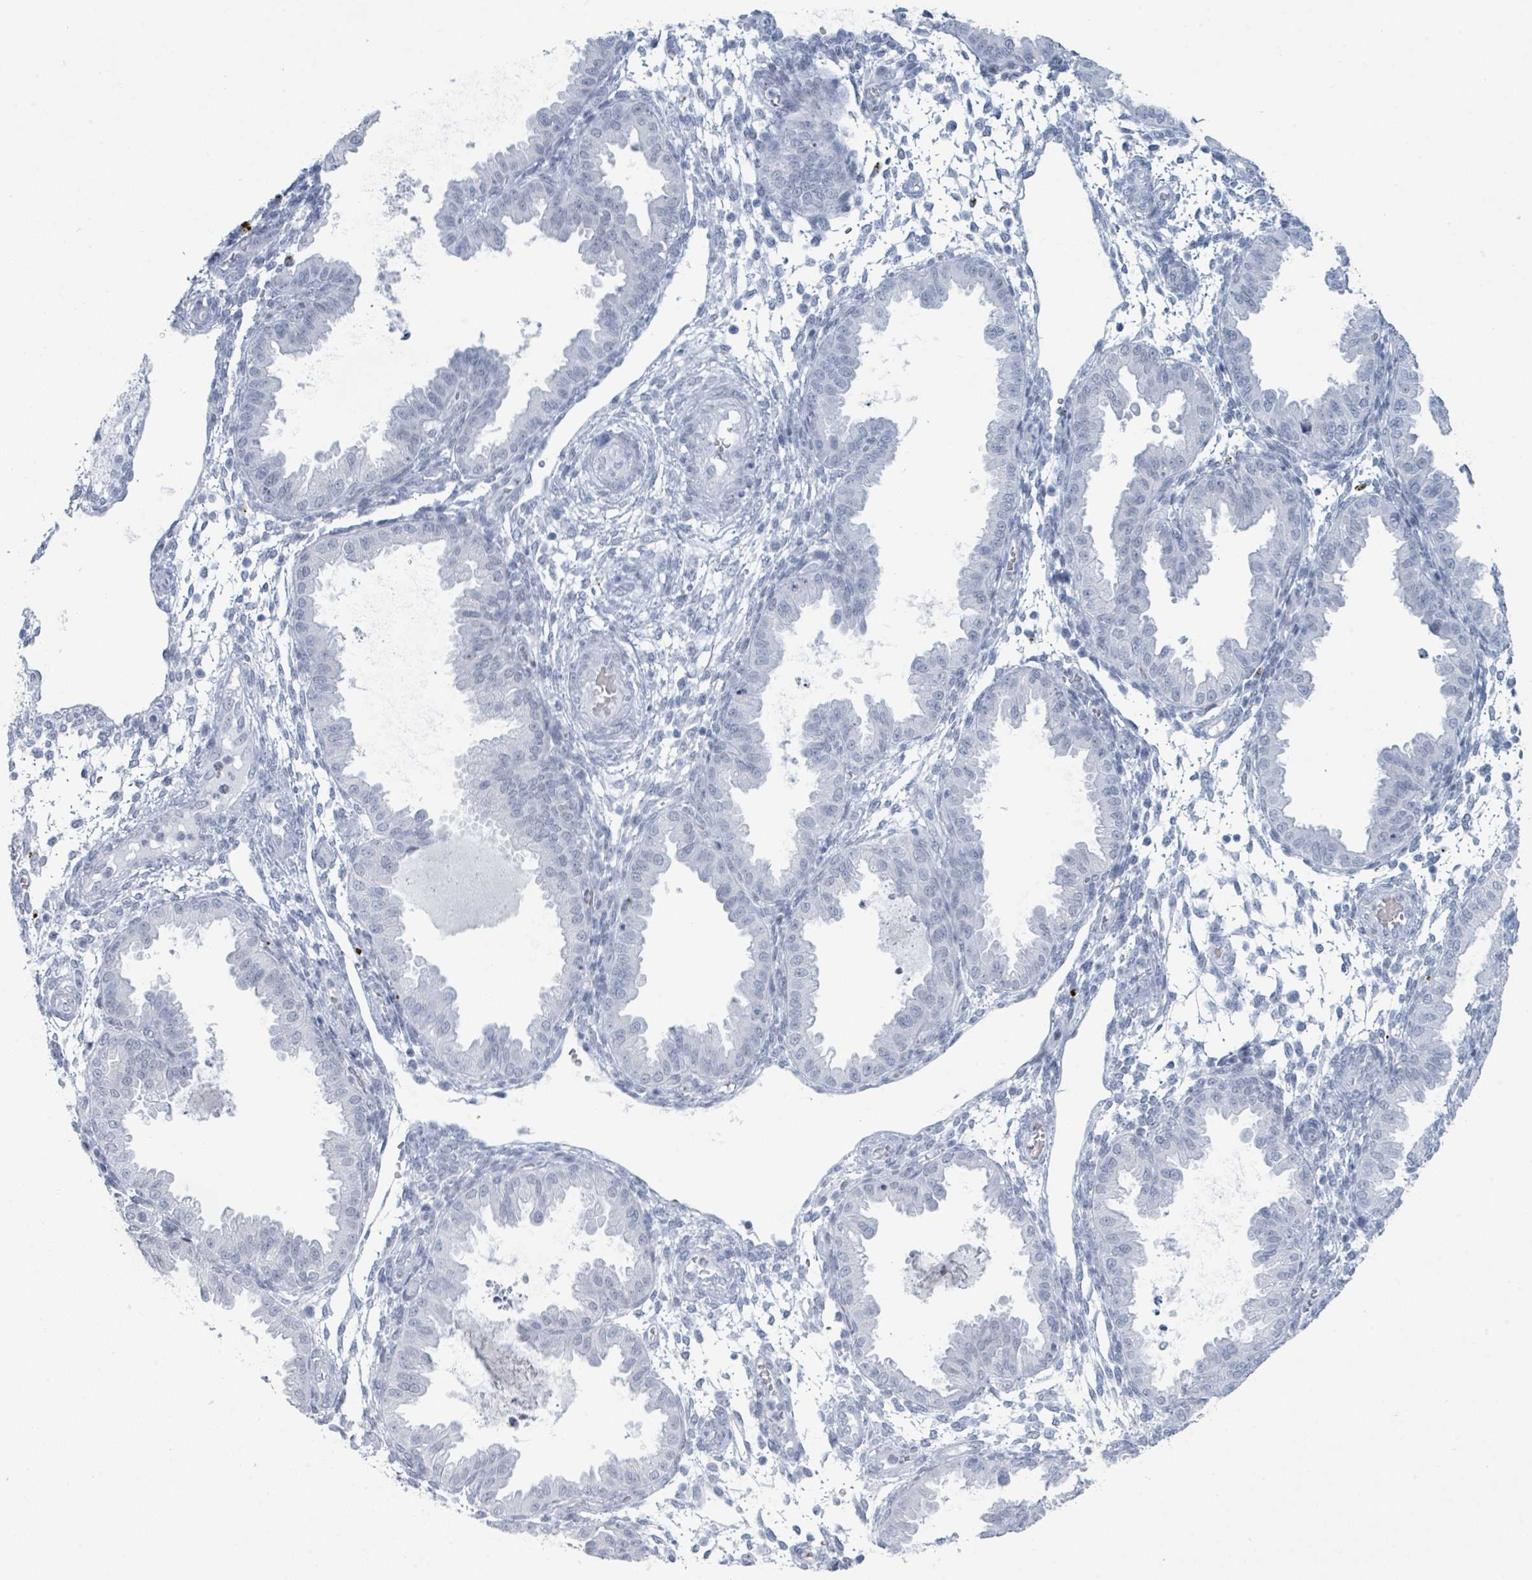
{"staining": {"intensity": "negative", "quantity": "none", "location": "none"}, "tissue": "endometrium", "cell_type": "Cells in endometrial stroma", "image_type": "normal", "snomed": [{"axis": "morphology", "description": "Normal tissue, NOS"}, {"axis": "topography", "description": "Endometrium"}], "caption": "Immunohistochemistry (IHC) histopathology image of benign human endometrium stained for a protein (brown), which exhibits no staining in cells in endometrial stroma.", "gene": "GPR15LG", "patient": {"sex": "female", "age": 33}}